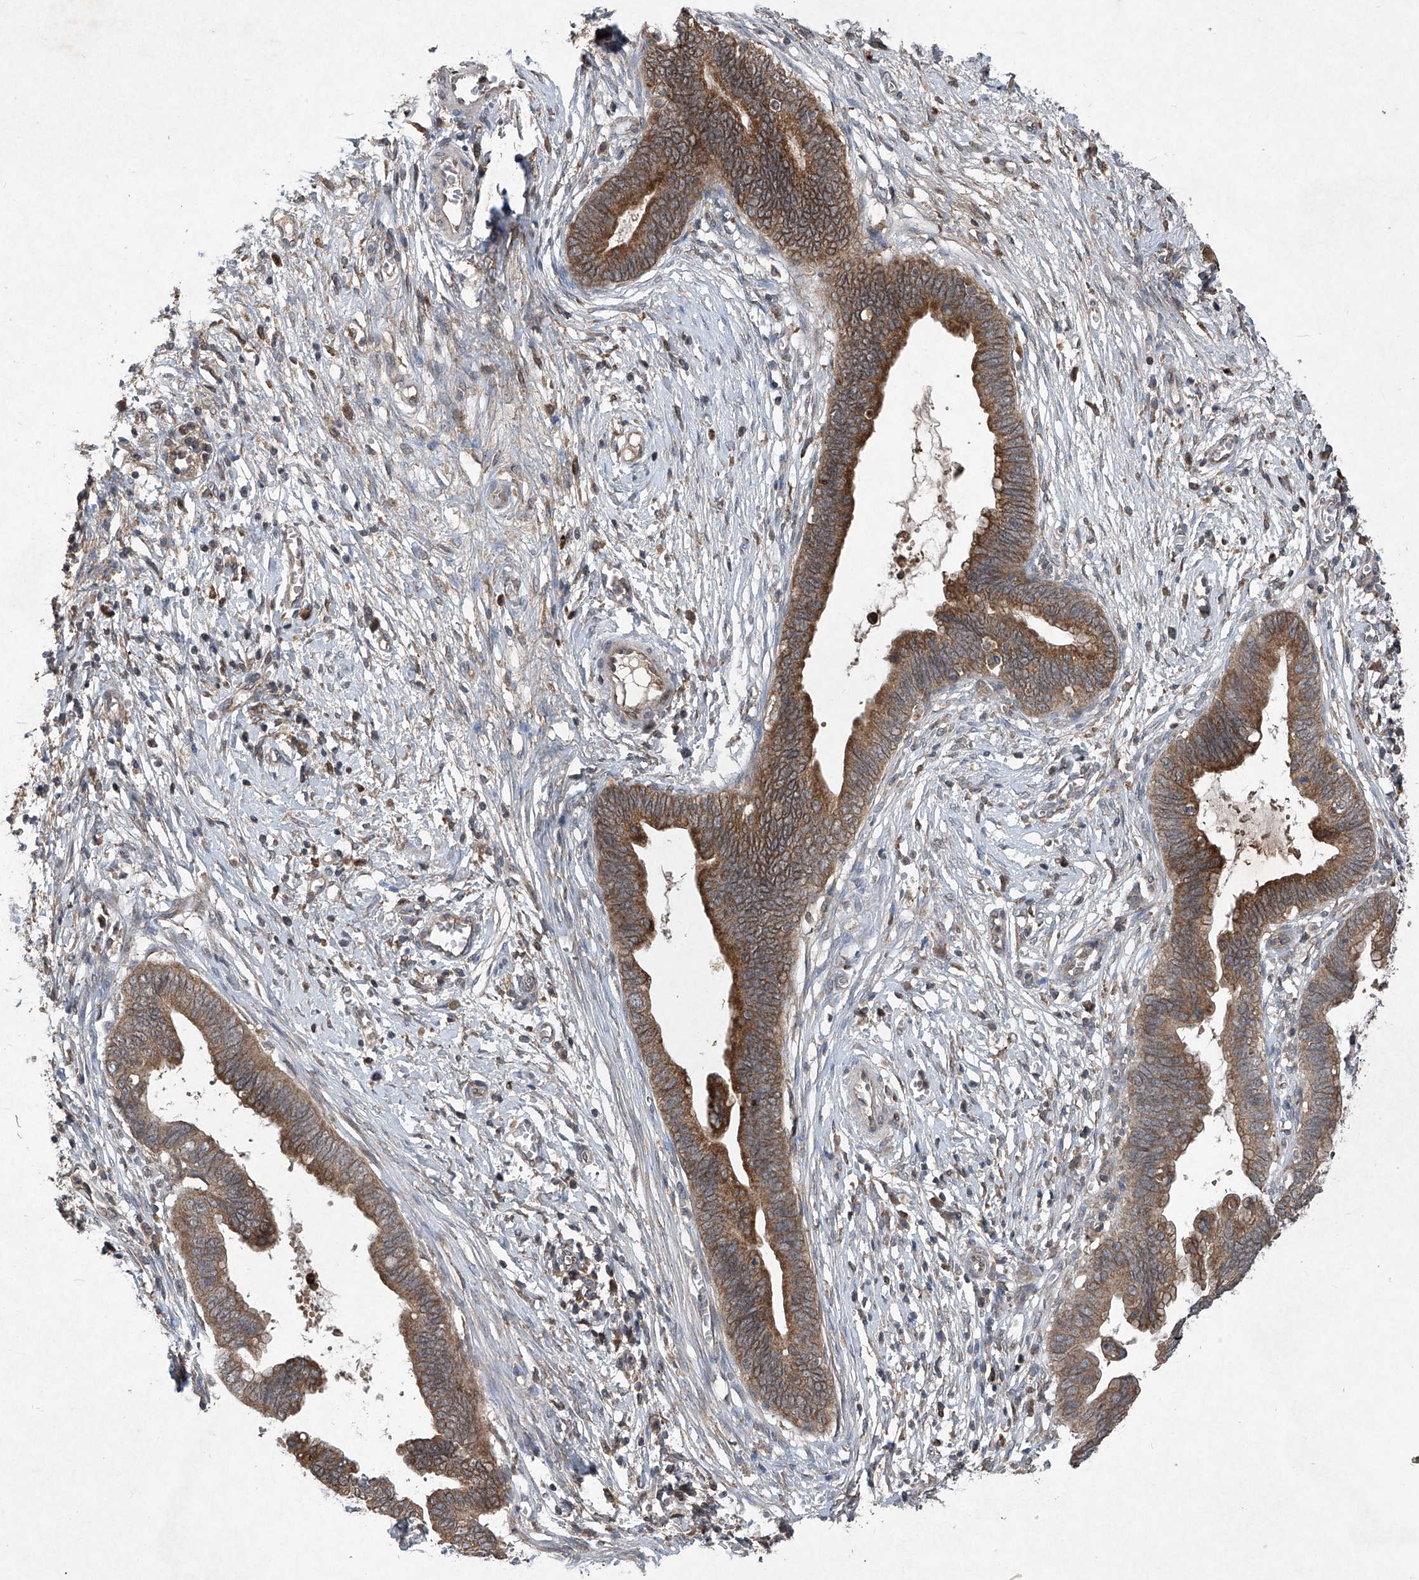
{"staining": {"intensity": "moderate", "quantity": ">75%", "location": "cytoplasmic/membranous"}, "tissue": "cervical cancer", "cell_type": "Tumor cells", "image_type": "cancer", "snomed": [{"axis": "morphology", "description": "Adenocarcinoma, NOS"}, {"axis": "topography", "description": "Cervix"}], "caption": "Immunohistochemical staining of cervical cancer demonstrates moderate cytoplasmic/membranous protein expression in approximately >75% of tumor cells. The staining is performed using DAB brown chromogen to label protein expression. The nuclei are counter-stained blue using hematoxylin.", "gene": "SUMF2", "patient": {"sex": "female", "age": 44}}